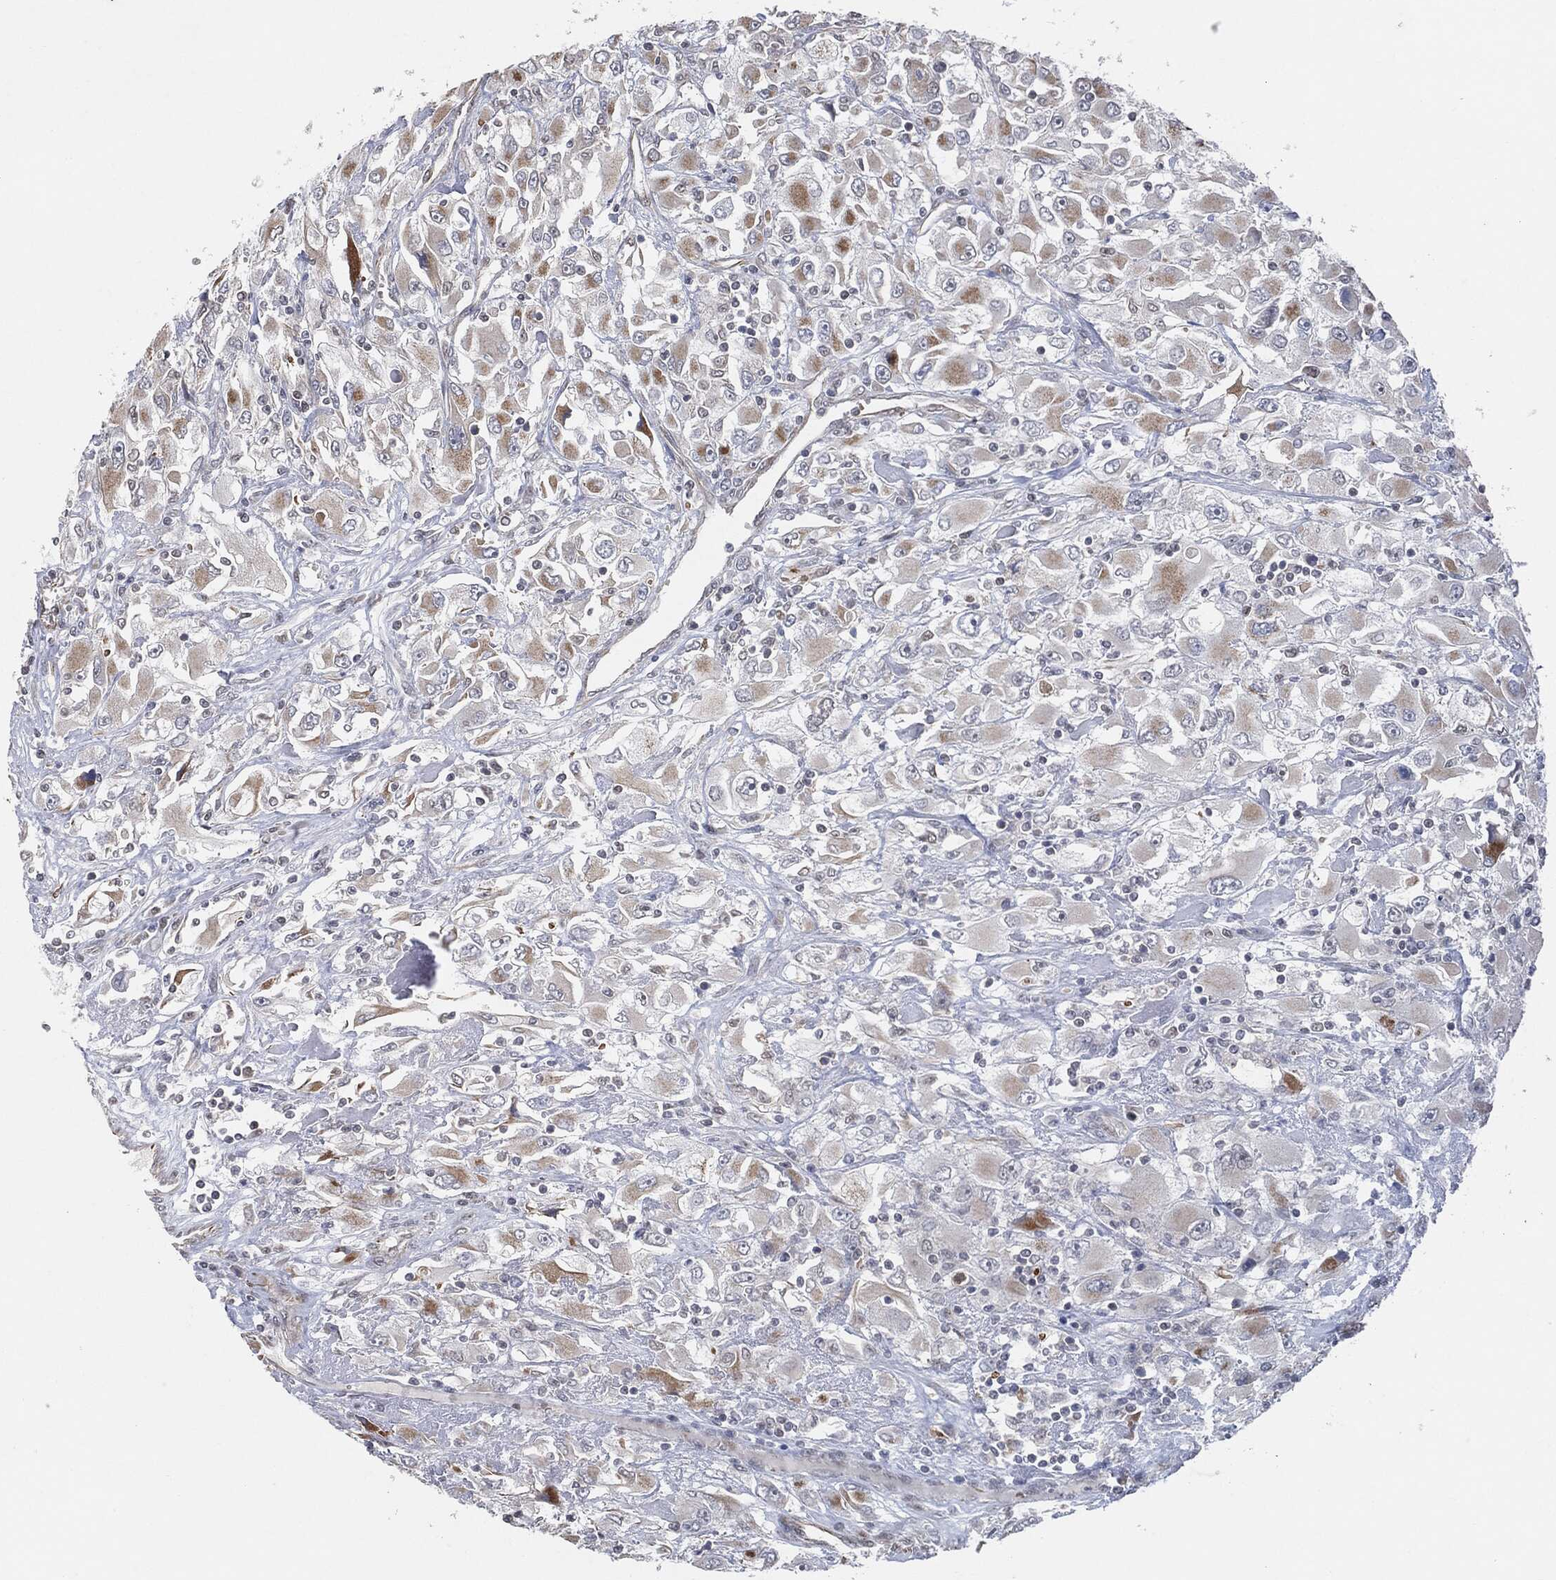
{"staining": {"intensity": "moderate", "quantity": "<25%", "location": "cytoplasmic/membranous"}, "tissue": "renal cancer", "cell_type": "Tumor cells", "image_type": "cancer", "snomed": [{"axis": "morphology", "description": "Adenocarcinoma, NOS"}, {"axis": "topography", "description": "Kidney"}], "caption": "Tumor cells show moderate cytoplasmic/membranous staining in about <25% of cells in adenocarcinoma (renal). The staining was performed using DAB (3,3'-diaminobenzidine), with brown indicating positive protein expression. Nuclei are stained blue with hematoxylin.", "gene": "TP53RK", "patient": {"sex": "female", "age": 52}}